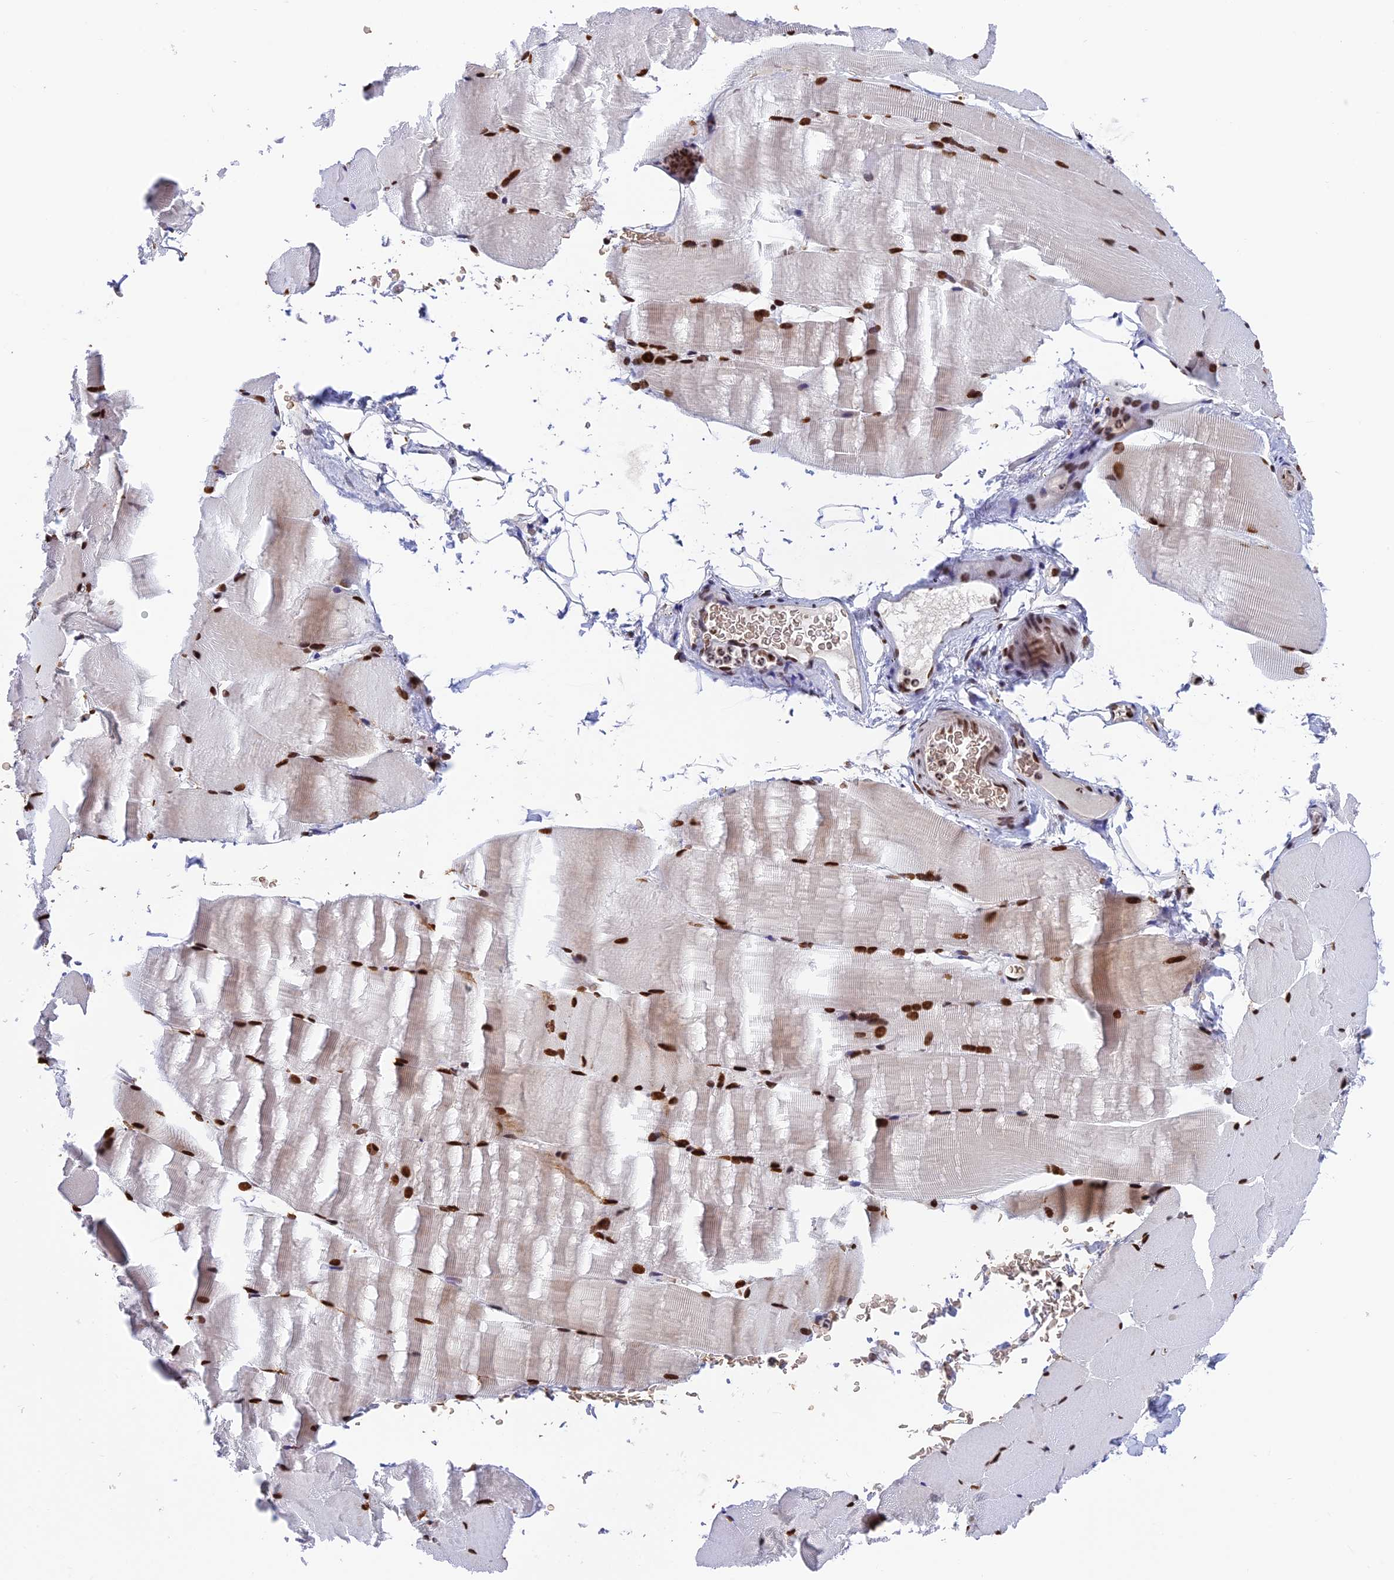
{"staining": {"intensity": "strong", "quantity": ">75%", "location": "nuclear"}, "tissue": "skeletal muscle", "cell_type": "Myocytes", "image_type": "normal", "snomed": [{"axis": "morphology", "description": "Normal tissue, NOS"}, {"axis": "topography", "description": "Skeletal muscle"}, {"axis": "topography", "description": "Parathyroid gland"}], "caption": "Immunohistochemistry histopathology image of benign skeletal muscle: human skeletal muscle stained using immunohistochemistry shows high levels of strong protein expression localized specifically in the nuclear of myocytes, appearing as a nuclear brown color.", "gene": "EEF1AKMT3", "patient": {"sex": "female", "age": 37}}